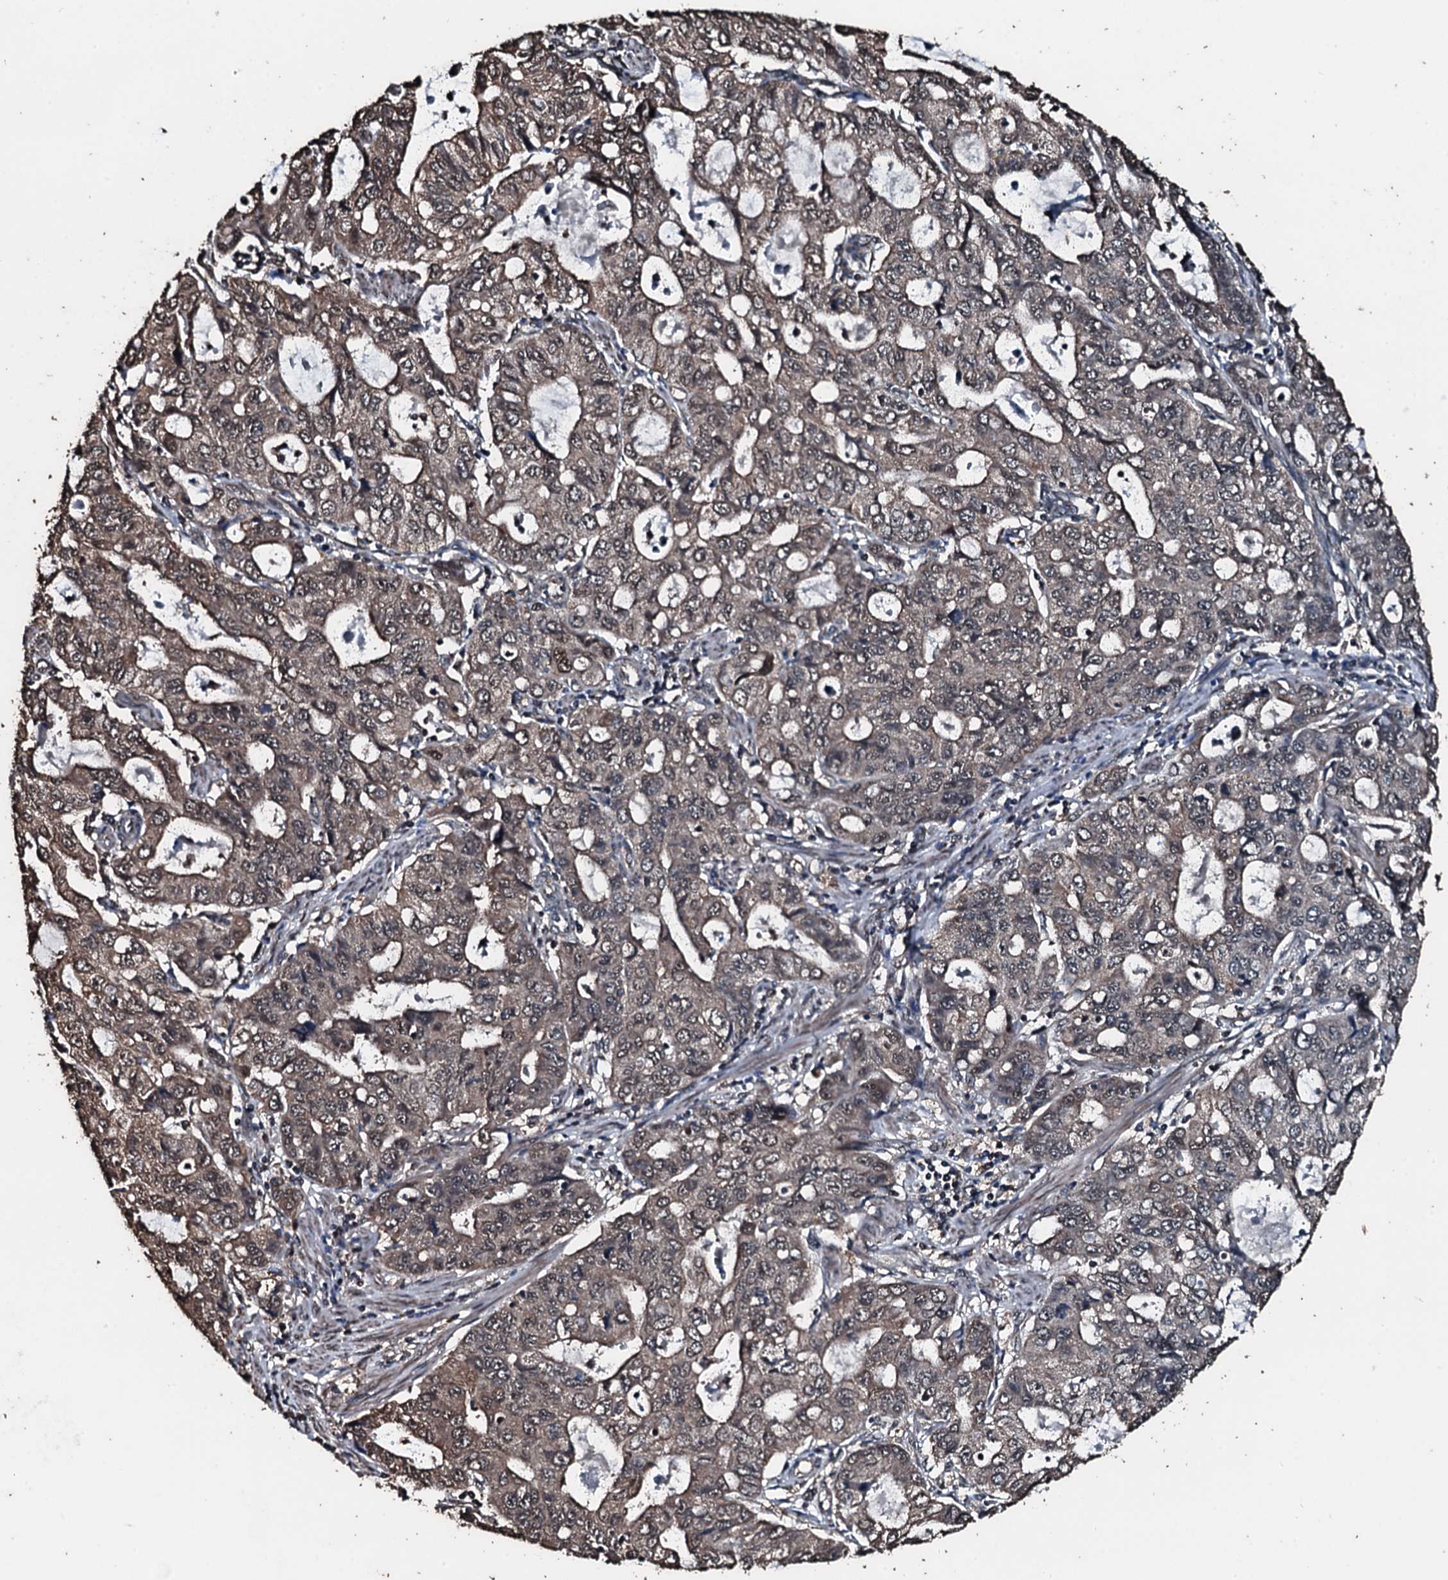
{"staining": {"intensity": "weak", "quantity": "25%-75%", "location": "cytoplasmic/membranous,nuclear"}, "tissue": "stomach cancer", "cell_type": "Tumor cells", "image_type": "cancer", "snomed": [{"axis": "morphology", "description": "Adenocarcinoma, NOS"}, {"axis": "topography", "description": "Stomach, upper"}], "caption": "High-magnification brightfield microscopy of adenocarcinoma (stomach) stained with DAB (brown) and counterstained with hematoxylin (blue). tumor cells exhibit weak cytoplasmic/membranous and nuclear staining is appreciated in approximately25%-75% of cells. The staining was performed using DAB (3,3'-diaminobenzidine), with brown indicating positive protein expression. Nuclei are stained blue with hematoxylin.", "gene": "FAAP24", "patient": {"sex": "female", "age": 52}}